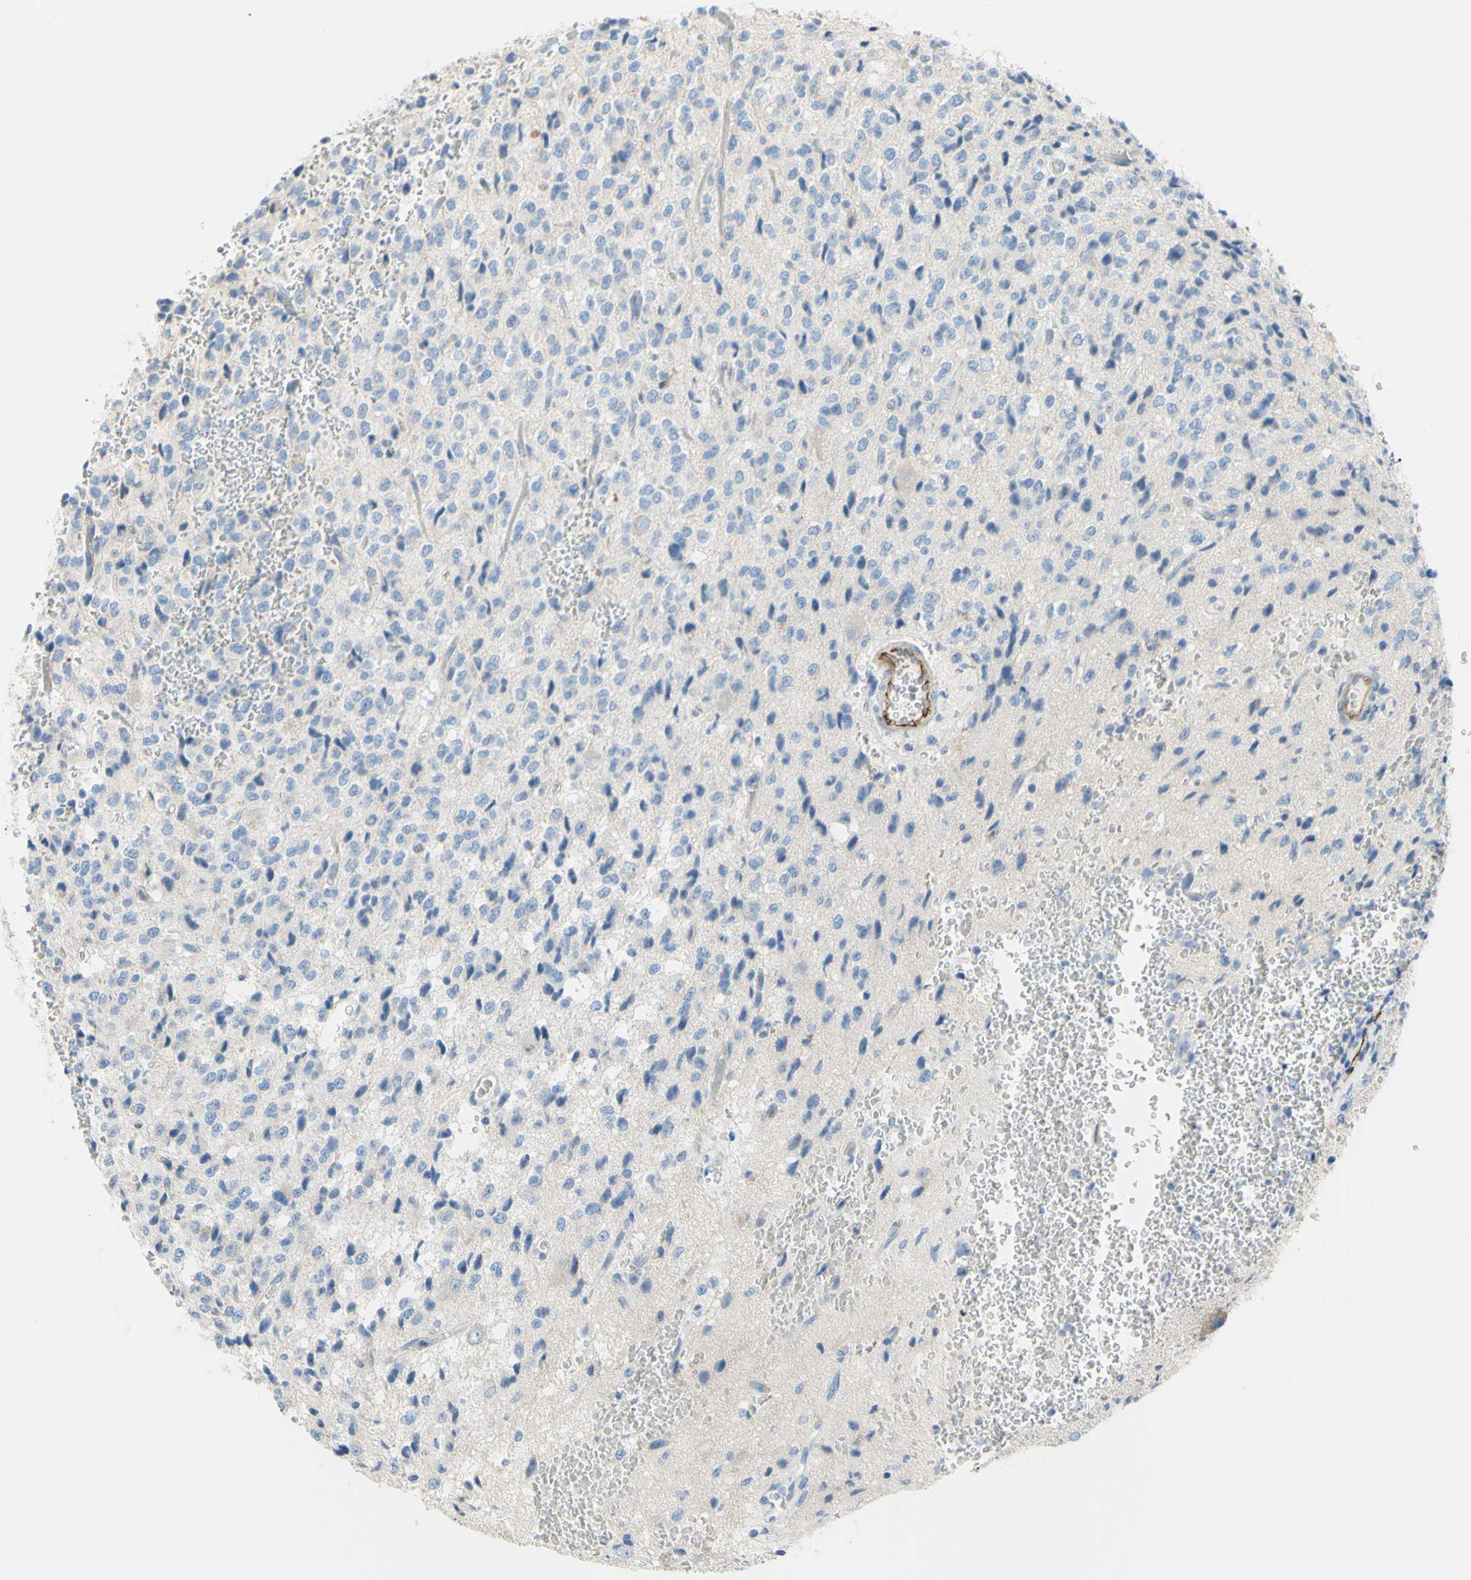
{"staining": {"intensity": "negative", "quantity": "none", "location": "none"}, "tissue": "glioma", "cell_type": "Tumor cells", "image_type": "cancer", "snomed": [{"axis": "morphology", "description": "Glioma, malignant, High grade"}, {"axis": "topography", "description": "pancreas cauda"}], "caption": "This is a histopathology image of immunohistochemistry (IHC) staining of glioma, which shows no expression in tumor cells.", "gene": "PRRG2", "patient": {"sex": "male", "age": 60}}